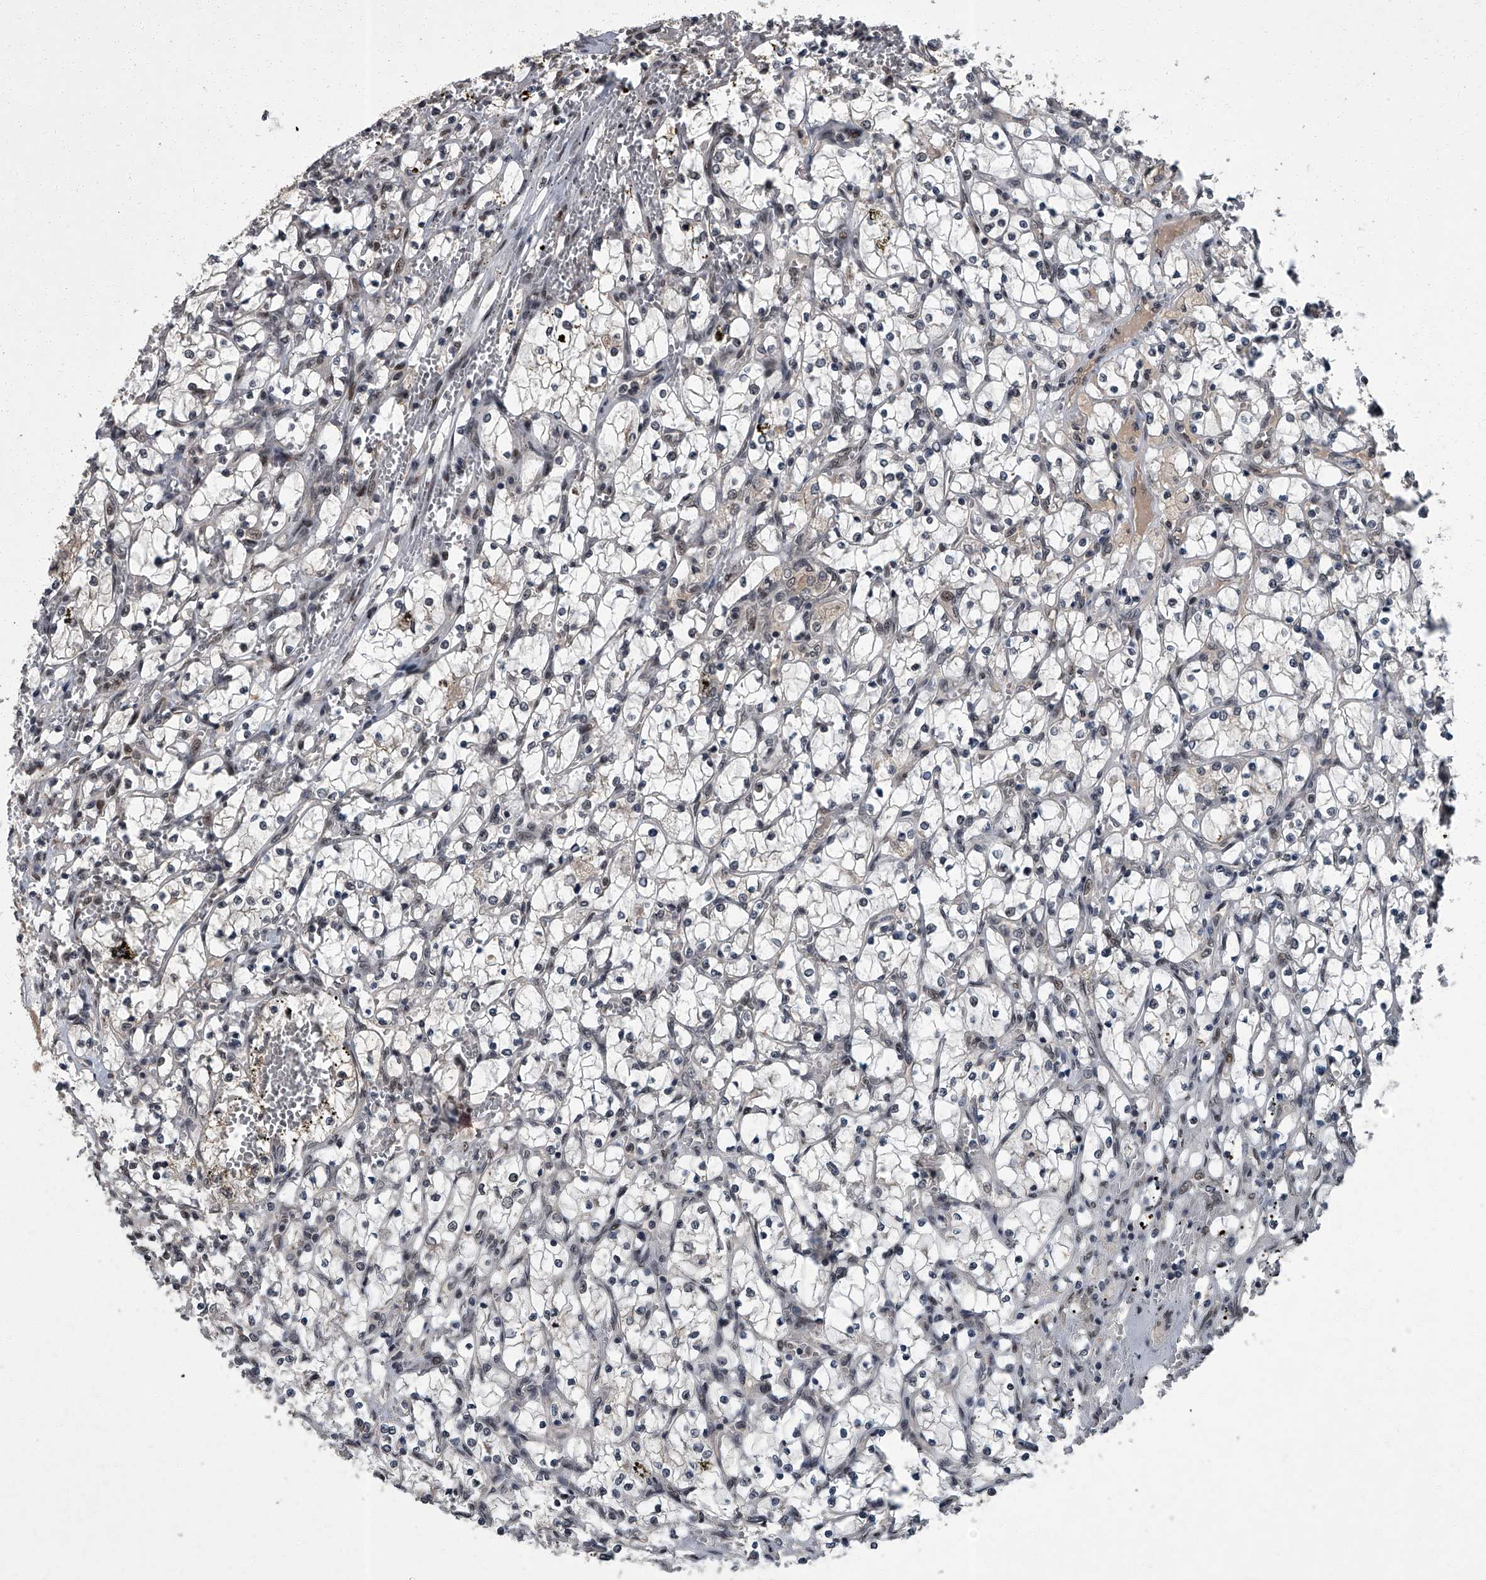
{"staining": {"intensity": "weak", "quantity": "<25%", "location": "nuclear"}, "tissue": "renal cancer", "cell_type": "Tumor cells", "image_type": "cancer", "snomed": [{"axis": "morphology", "description": "Adenocarcinoma, NOS"}, {"axis": "topography", "description": "Kidney"}], "caption": "IHC histopathology image of neoplastic tissue: renal cancer stained with DAB (3,3'-diaminobenzidine) exhibits no significant protein expression in tumor cells.", "gene": "ZNF518B", "patient": {"sex": "female", "age": 69}}